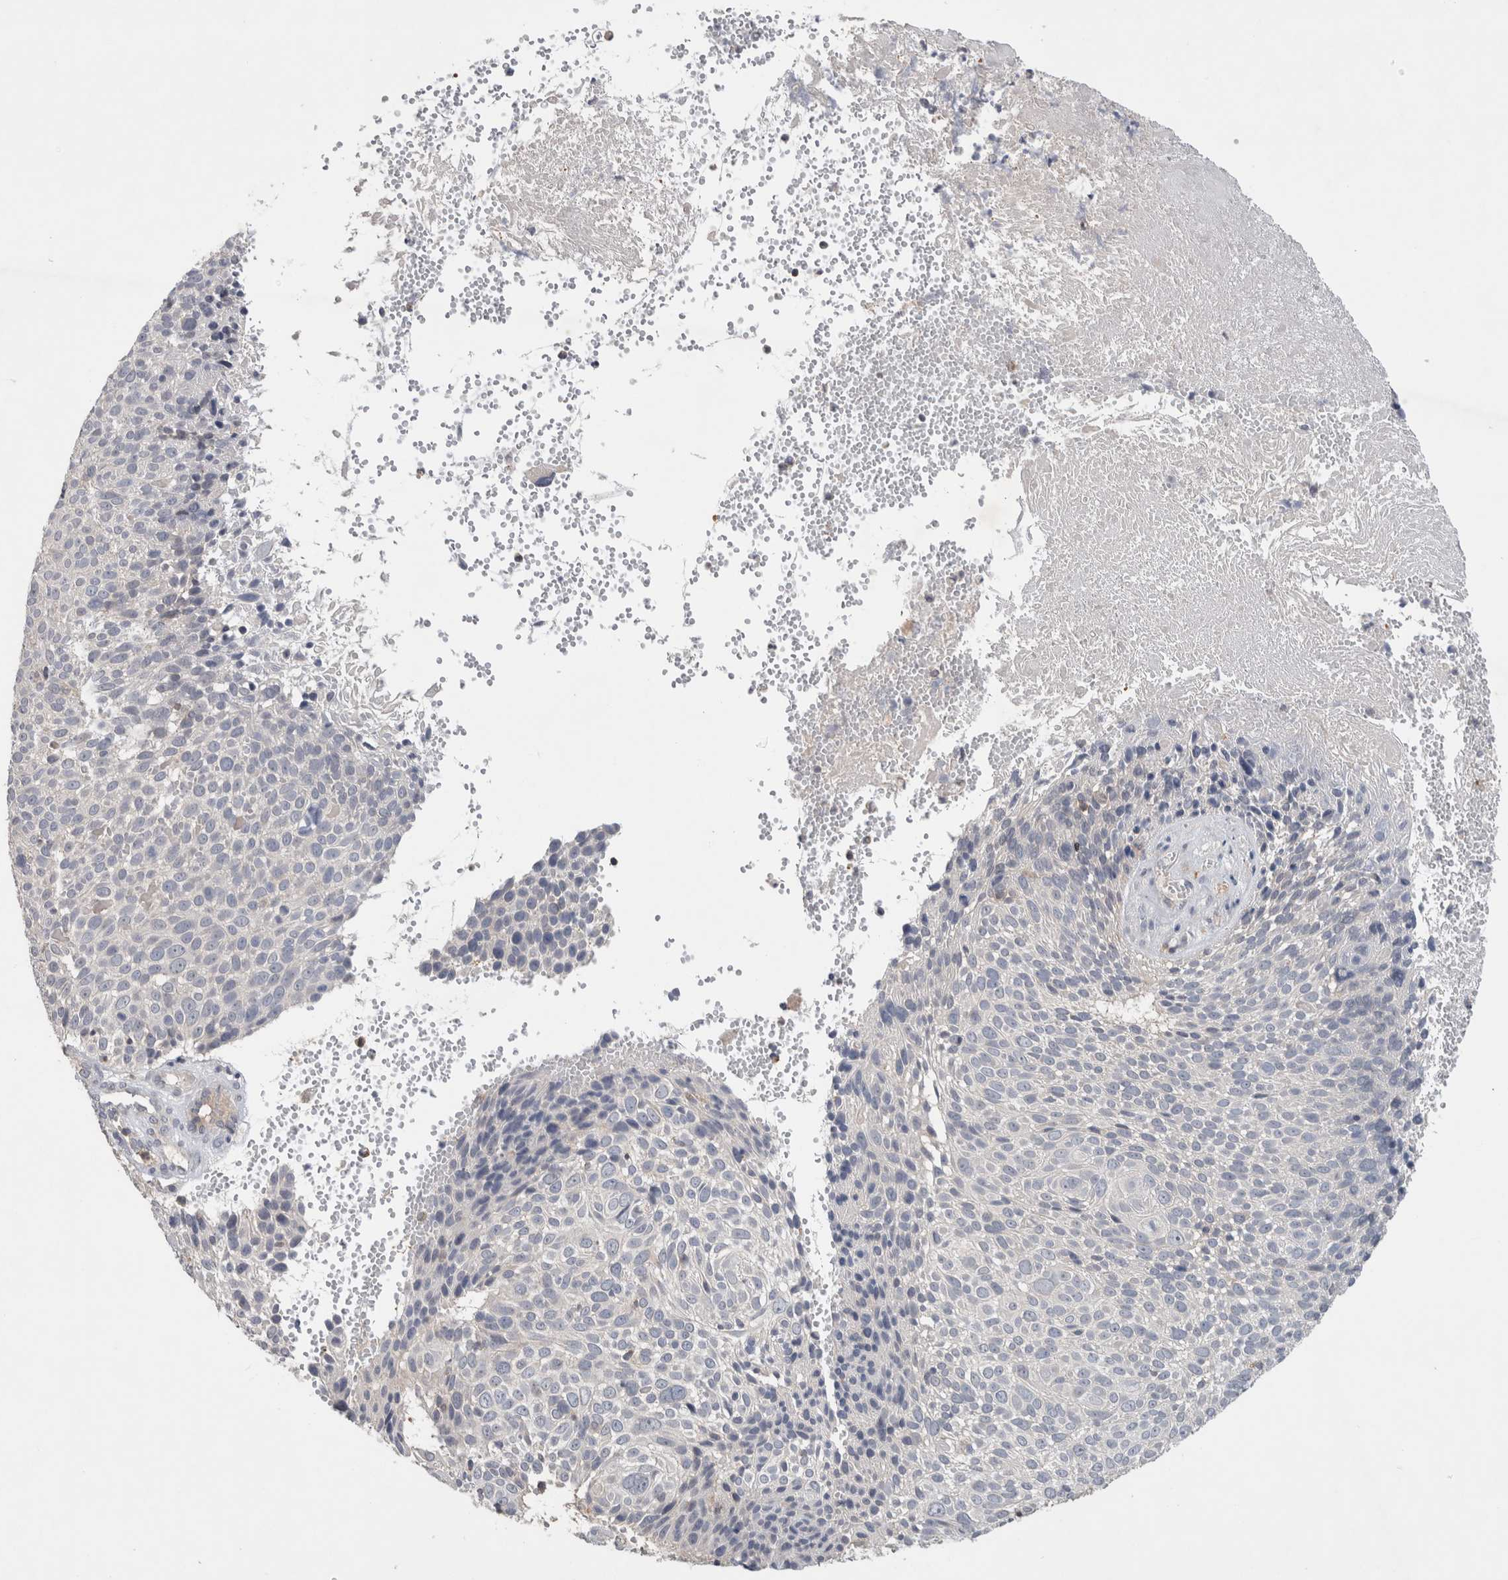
{"staining": {"intensity": "negative", "quantity": "none", "location": "none"}, "tissue": "cervical cancer", "cell_type": "Tumor cells", "image_type": "cancer", "snomed": [{"axis": "morphology", "description": "Squamous cell carcinoma, NOS"}, {"axis": "topography", "description": "Cervix"}], "caption": "This micrograph is of squamous cell carcinoma (cervical) stained with IHC to label a protein in brown with the nuclei are counter-stained blue. There is no positivity in tumor cells.", "gene": "GFRA2", "patient": {"sex": "female", "age": 74}}